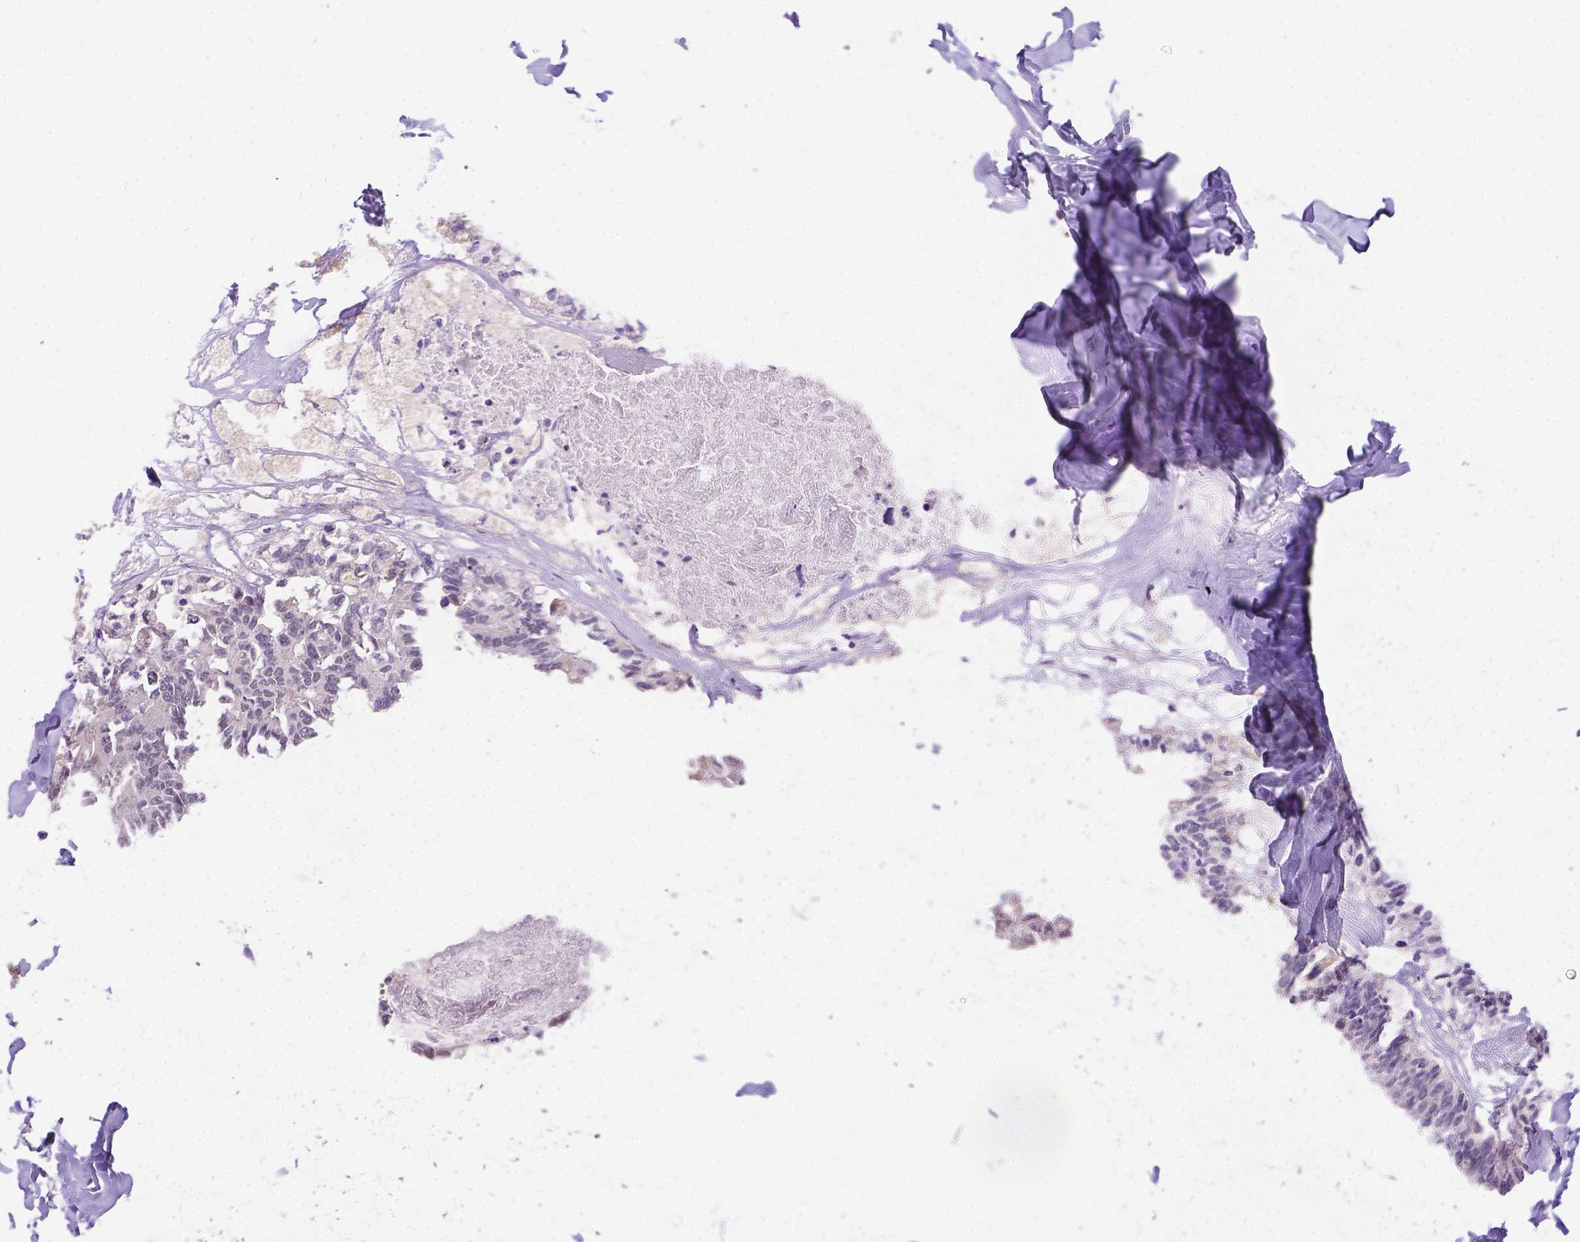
{"staining": {"intensity": "negative", "quantity": "none", "location": "none"}, "tissue": "colorectal cancer", "cell_type": "Tumor cells", "image_type": "cancer", "snomed": [{"axis": "morphology", "description": "Adenocarcinoma, NOS"}, {"axis": "topography", "description": "Colon"}, {"axis": "topography", "description": "Rectum"}], "caption": "Protein analysis of colorectal cancer (adenocarcinoma) shows no significant staining in tumor cells.", "gene": "NXPE2", "patient": {"sex": "male", "age": 57}}